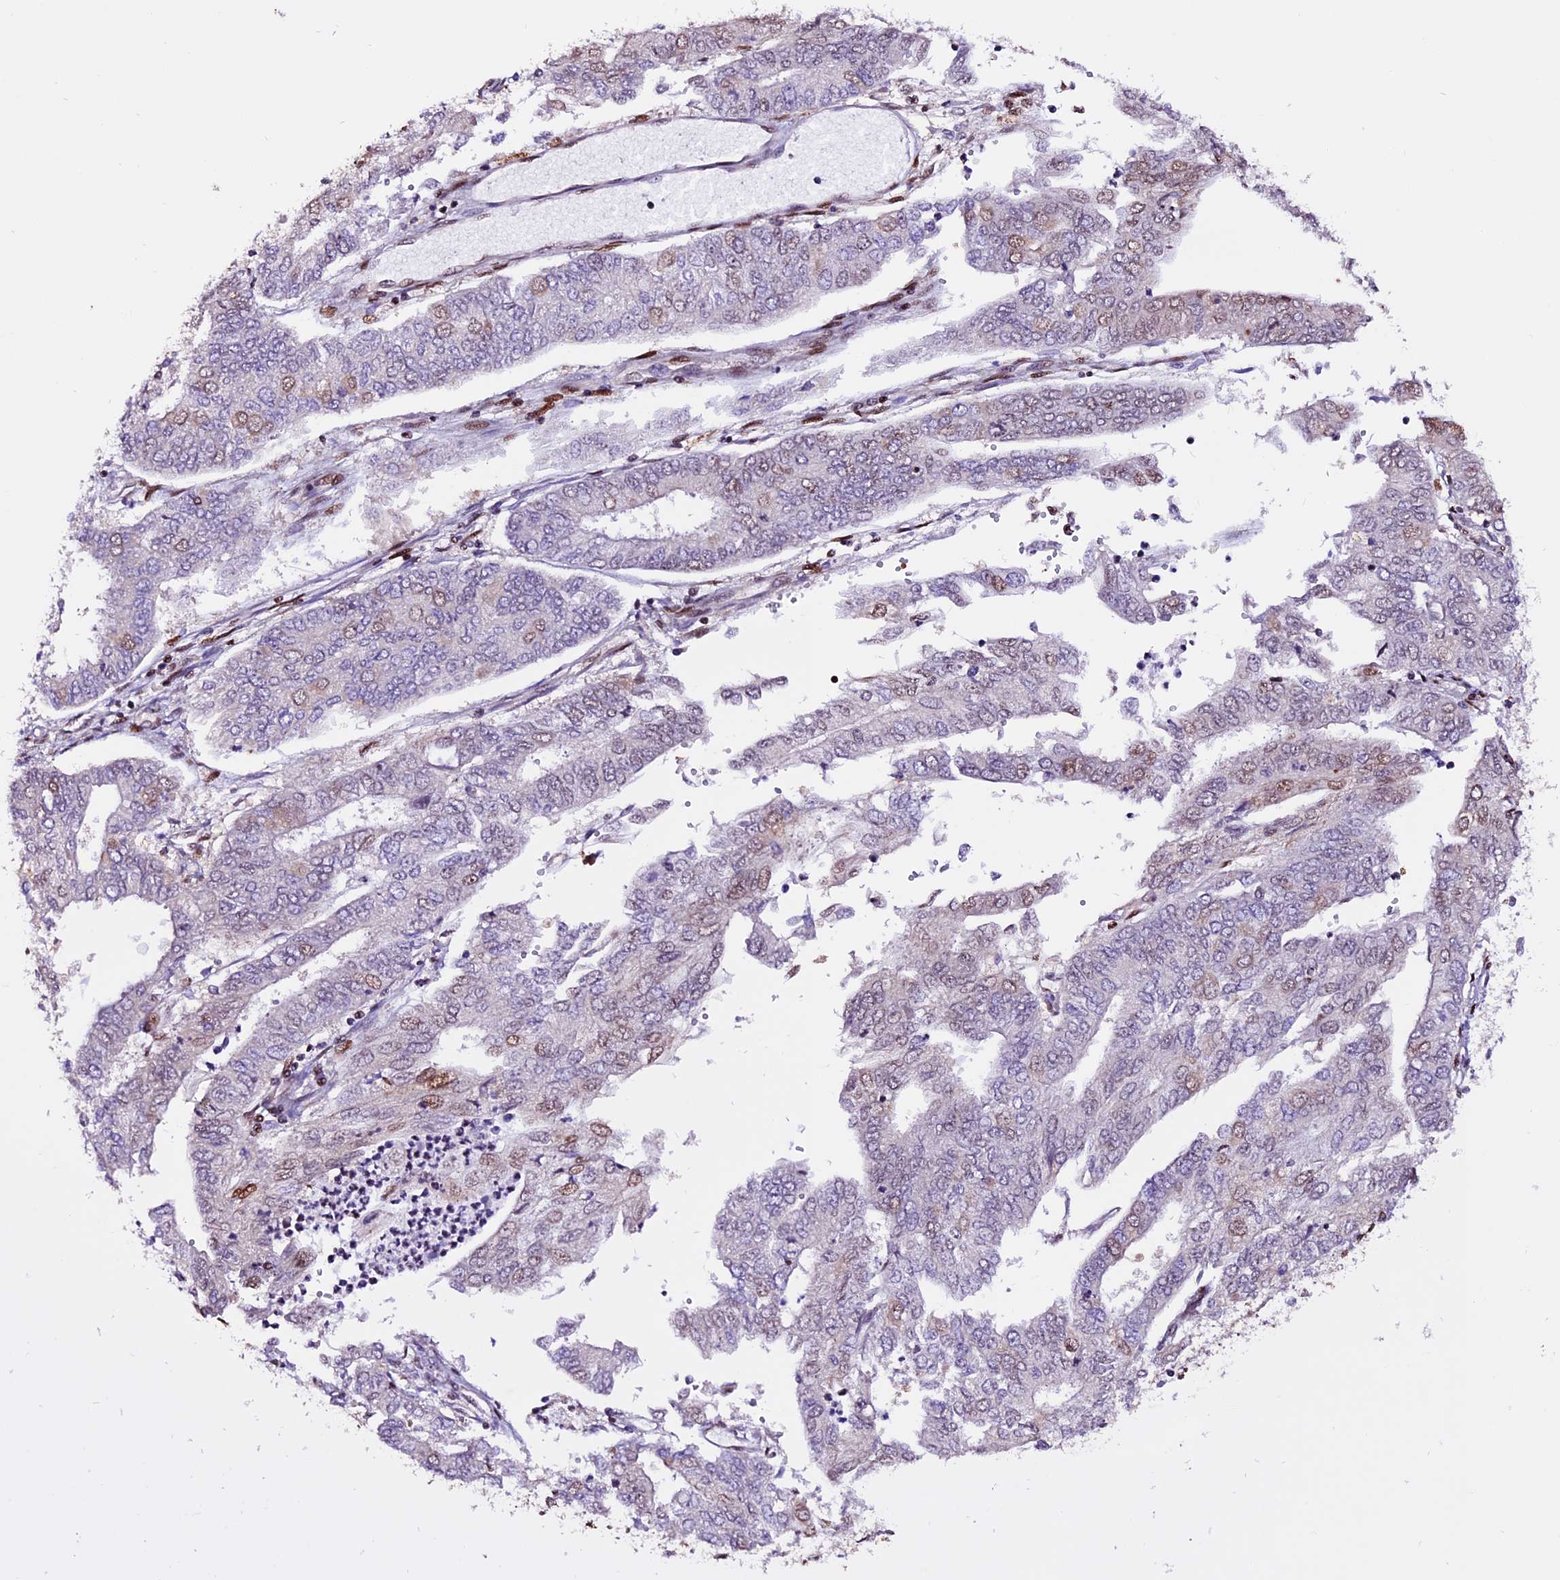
{"staining": {"intensity": "weak", "quantity": "25%-75%", "location": "cytoplasmic/membranous,nuclear"}, "tissue": "endometrial cancer", "cell_type": "Tumor cells", "image_type": "cancer", "snomed": [{"axis": "morphology", "description": "Adenocarcinoma, NOS"}, {"axis": "topography", "description": "Endometrium"}], "caption": "Immunohistochemical staining of human adenocarcinoma (endometrial) demonstrates low levels of weak cytoplasmic/membranous and nuclear protein positivity in approximately 25%-75% of tumor cells.", "gene": "RINL", "patient": {"sex": "female", "age": 68}}